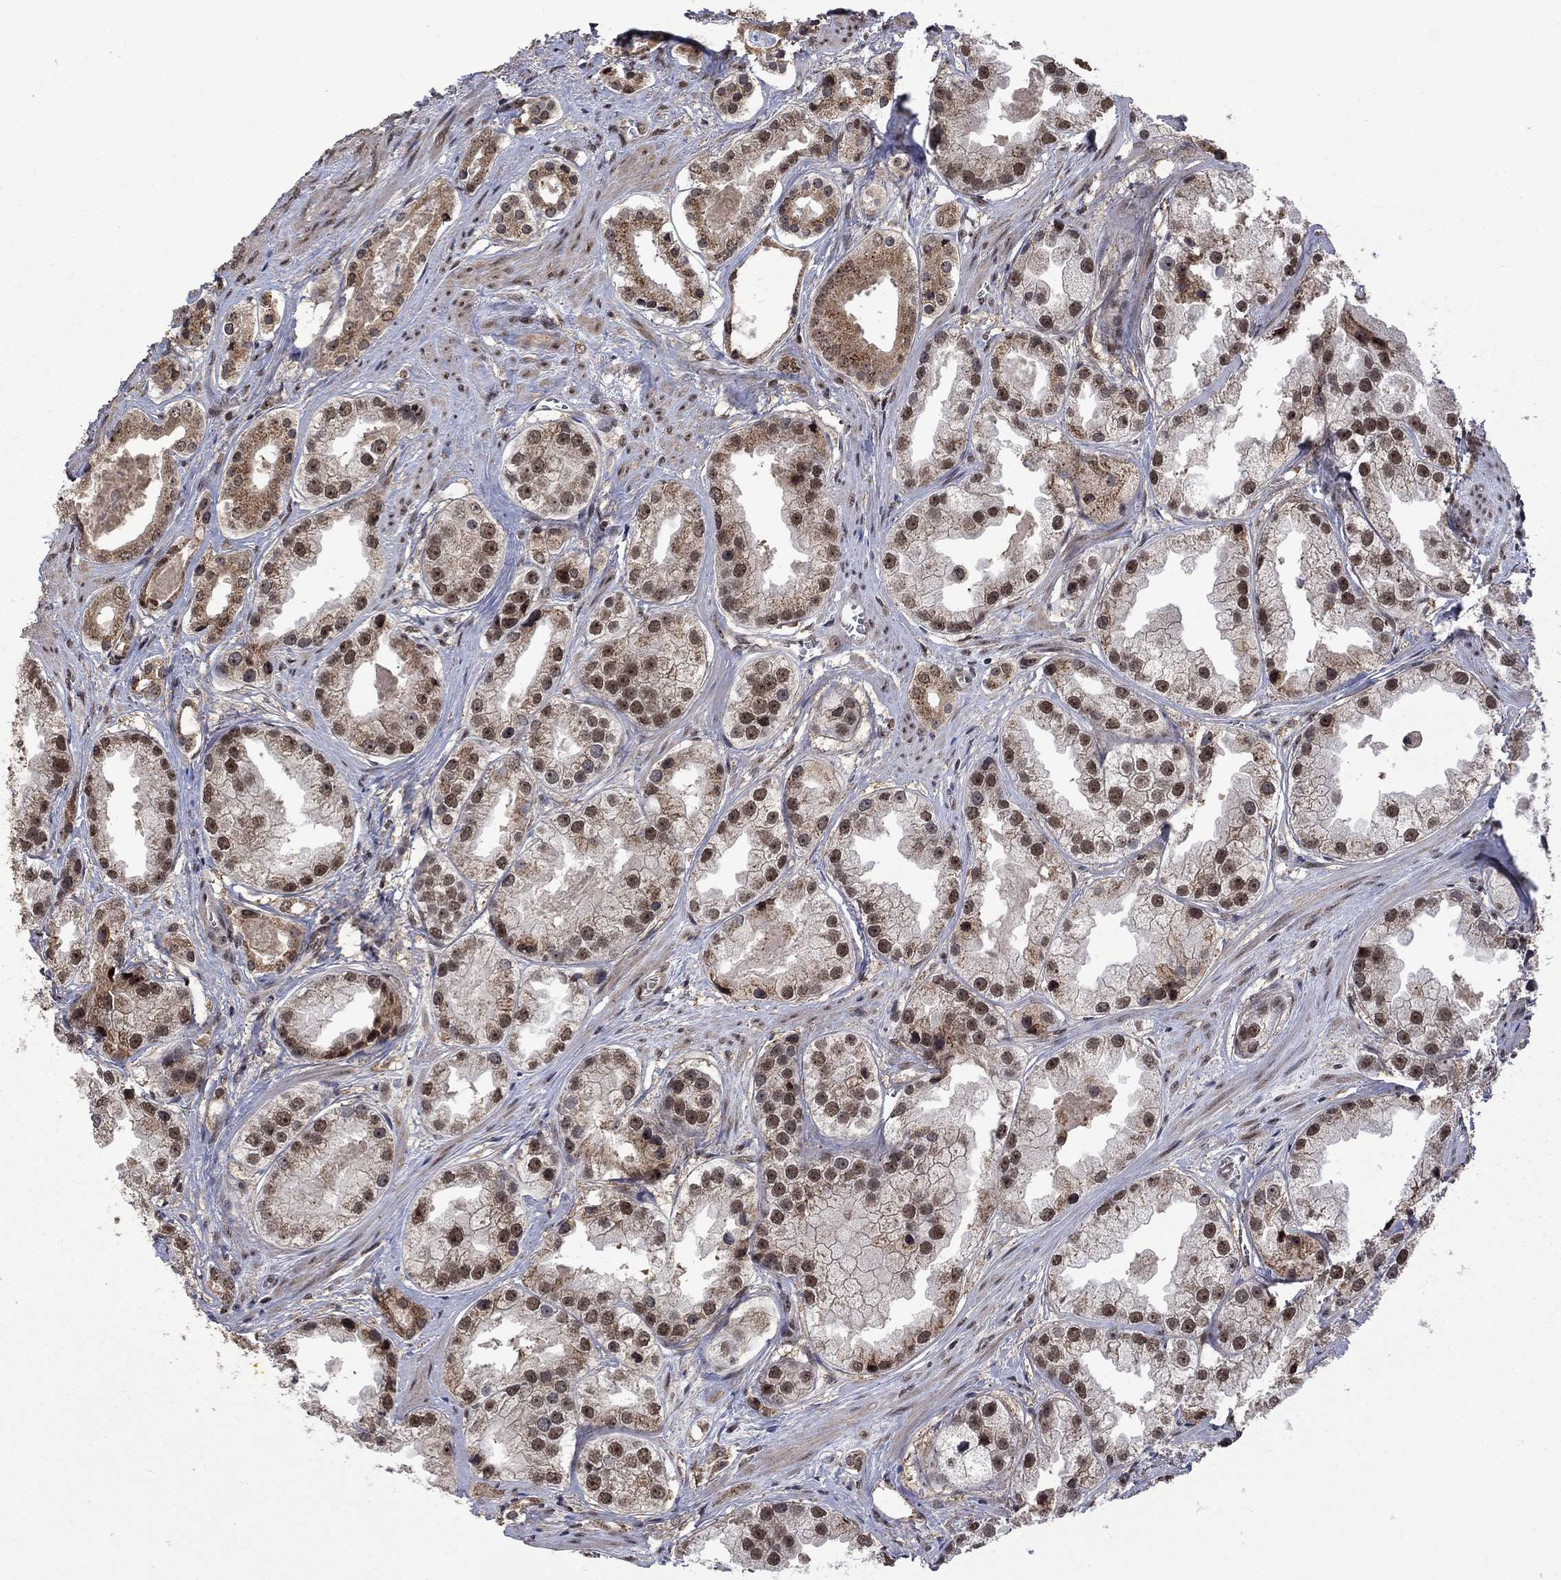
{"staining": {"intensity": "moderate", "quantity": ">75%", "location": "cytoplasmic/membranous,nuclear"}, "tissue": "prostate cancer", "cell_type": "Tumor cells", "image_type": "cancer", "snomed": [{"axis": "morphology", "description": "Adenocarcinoma, NOS"}, {"axis": "topography", "description": "Prostate"}], "caption": "This micrograph shows immunohistochemistry staining of prostate cancer (adenocarcinoma), with medium moderate cytoplasmic/membranous and nuclear positivity in approximately >75% of tumor cells.", "gene": "FBL", "patient": {"sex": "male", "age": 61}}